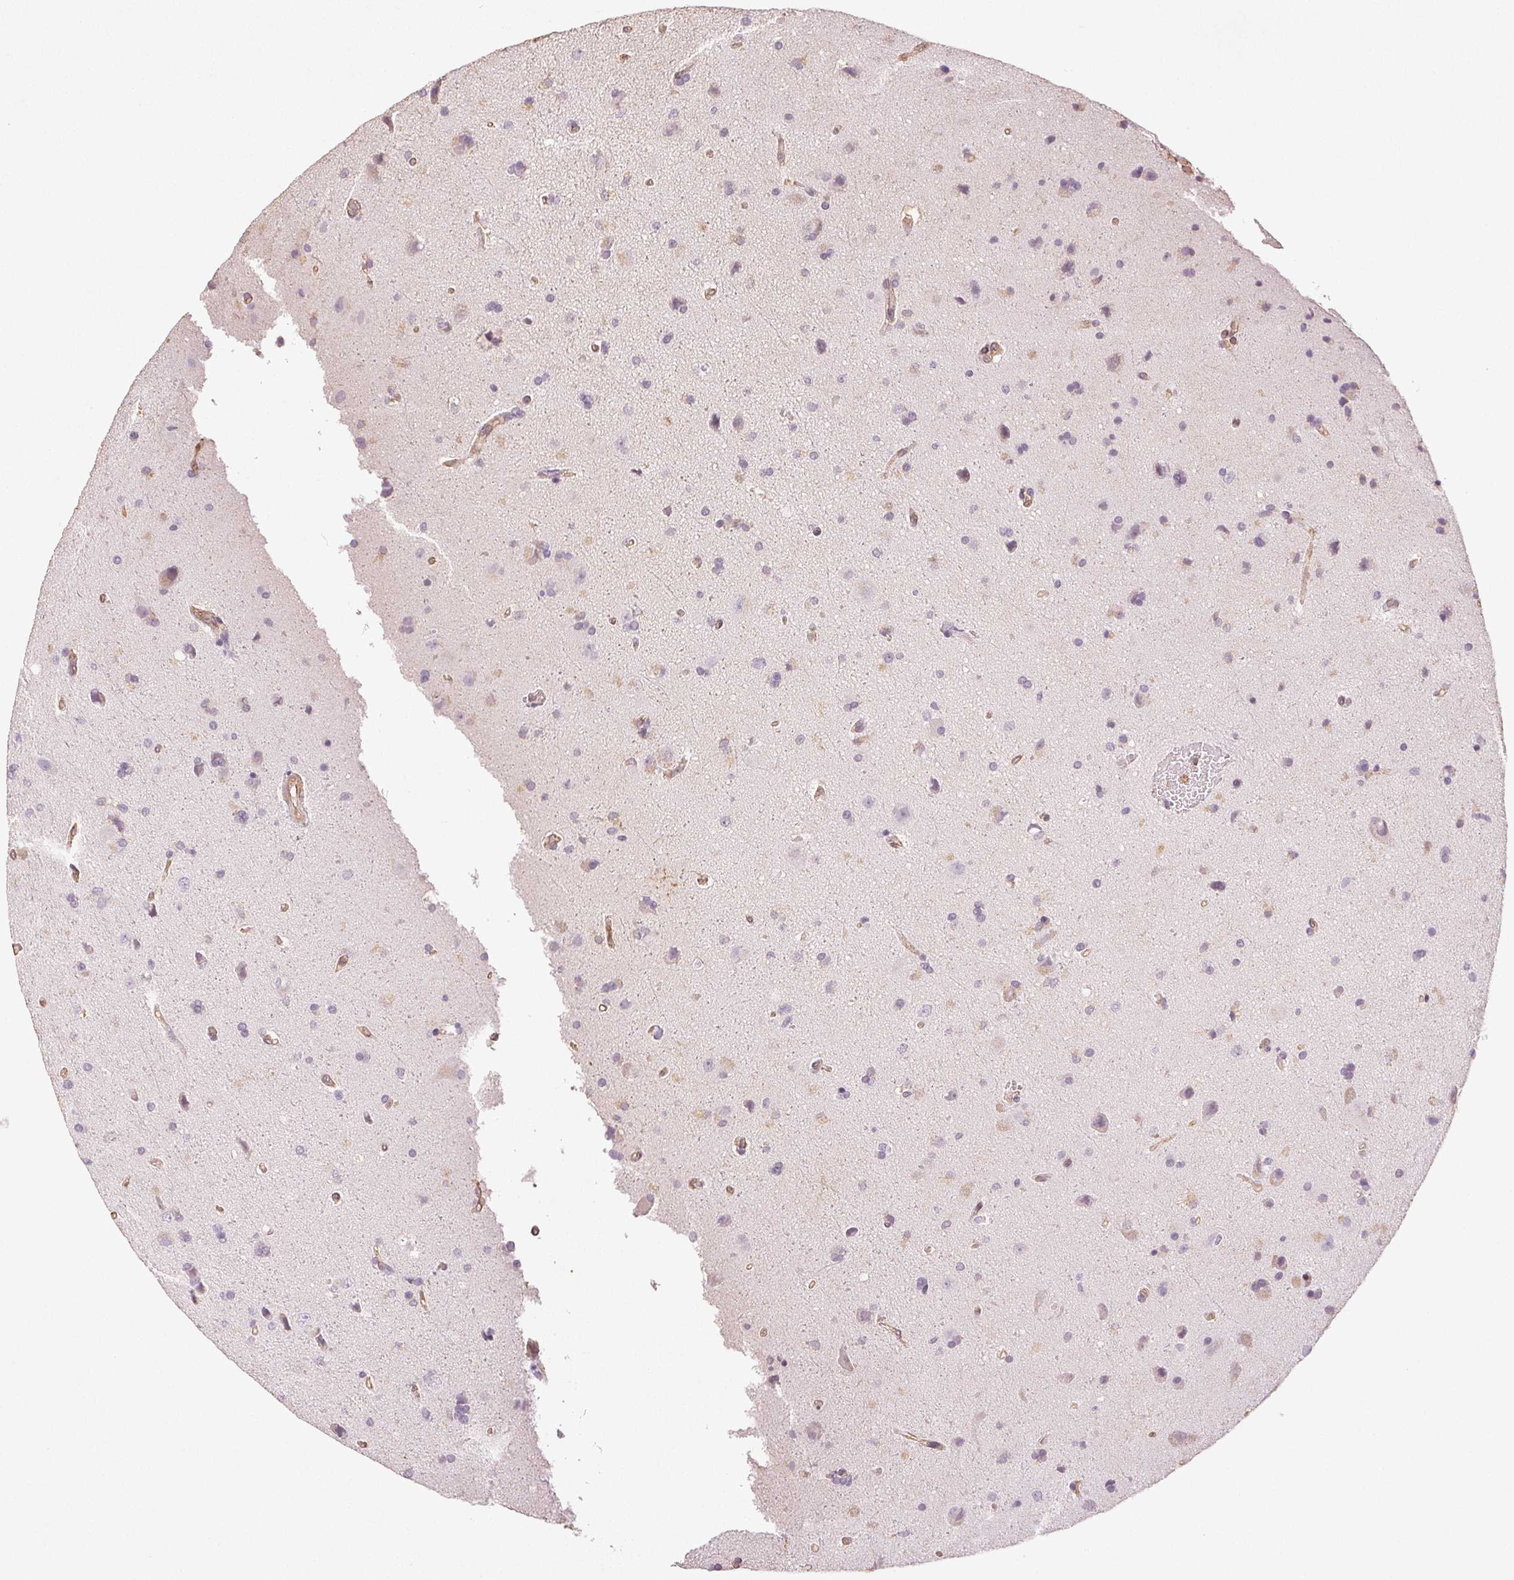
{"staining": {"intensity": "negative", "quantity": "none", "location": "none"}, "tissue": "glioma", "cell_type": "Tumor cells", "image_type": "cancer", "snomed": [{"axis": "morphology", "description": "Glioma, malignant, High grade"}, {"axis": "topography", "description": "Cerebral cortex"}], "caption": "IHC photomicrograph of neoplastic tissue: glioma stained with DAB displays no significant protein positivity in tumor cells.", "gene": "COL7A1", "patient": {"sex": "male", "age": 70}}